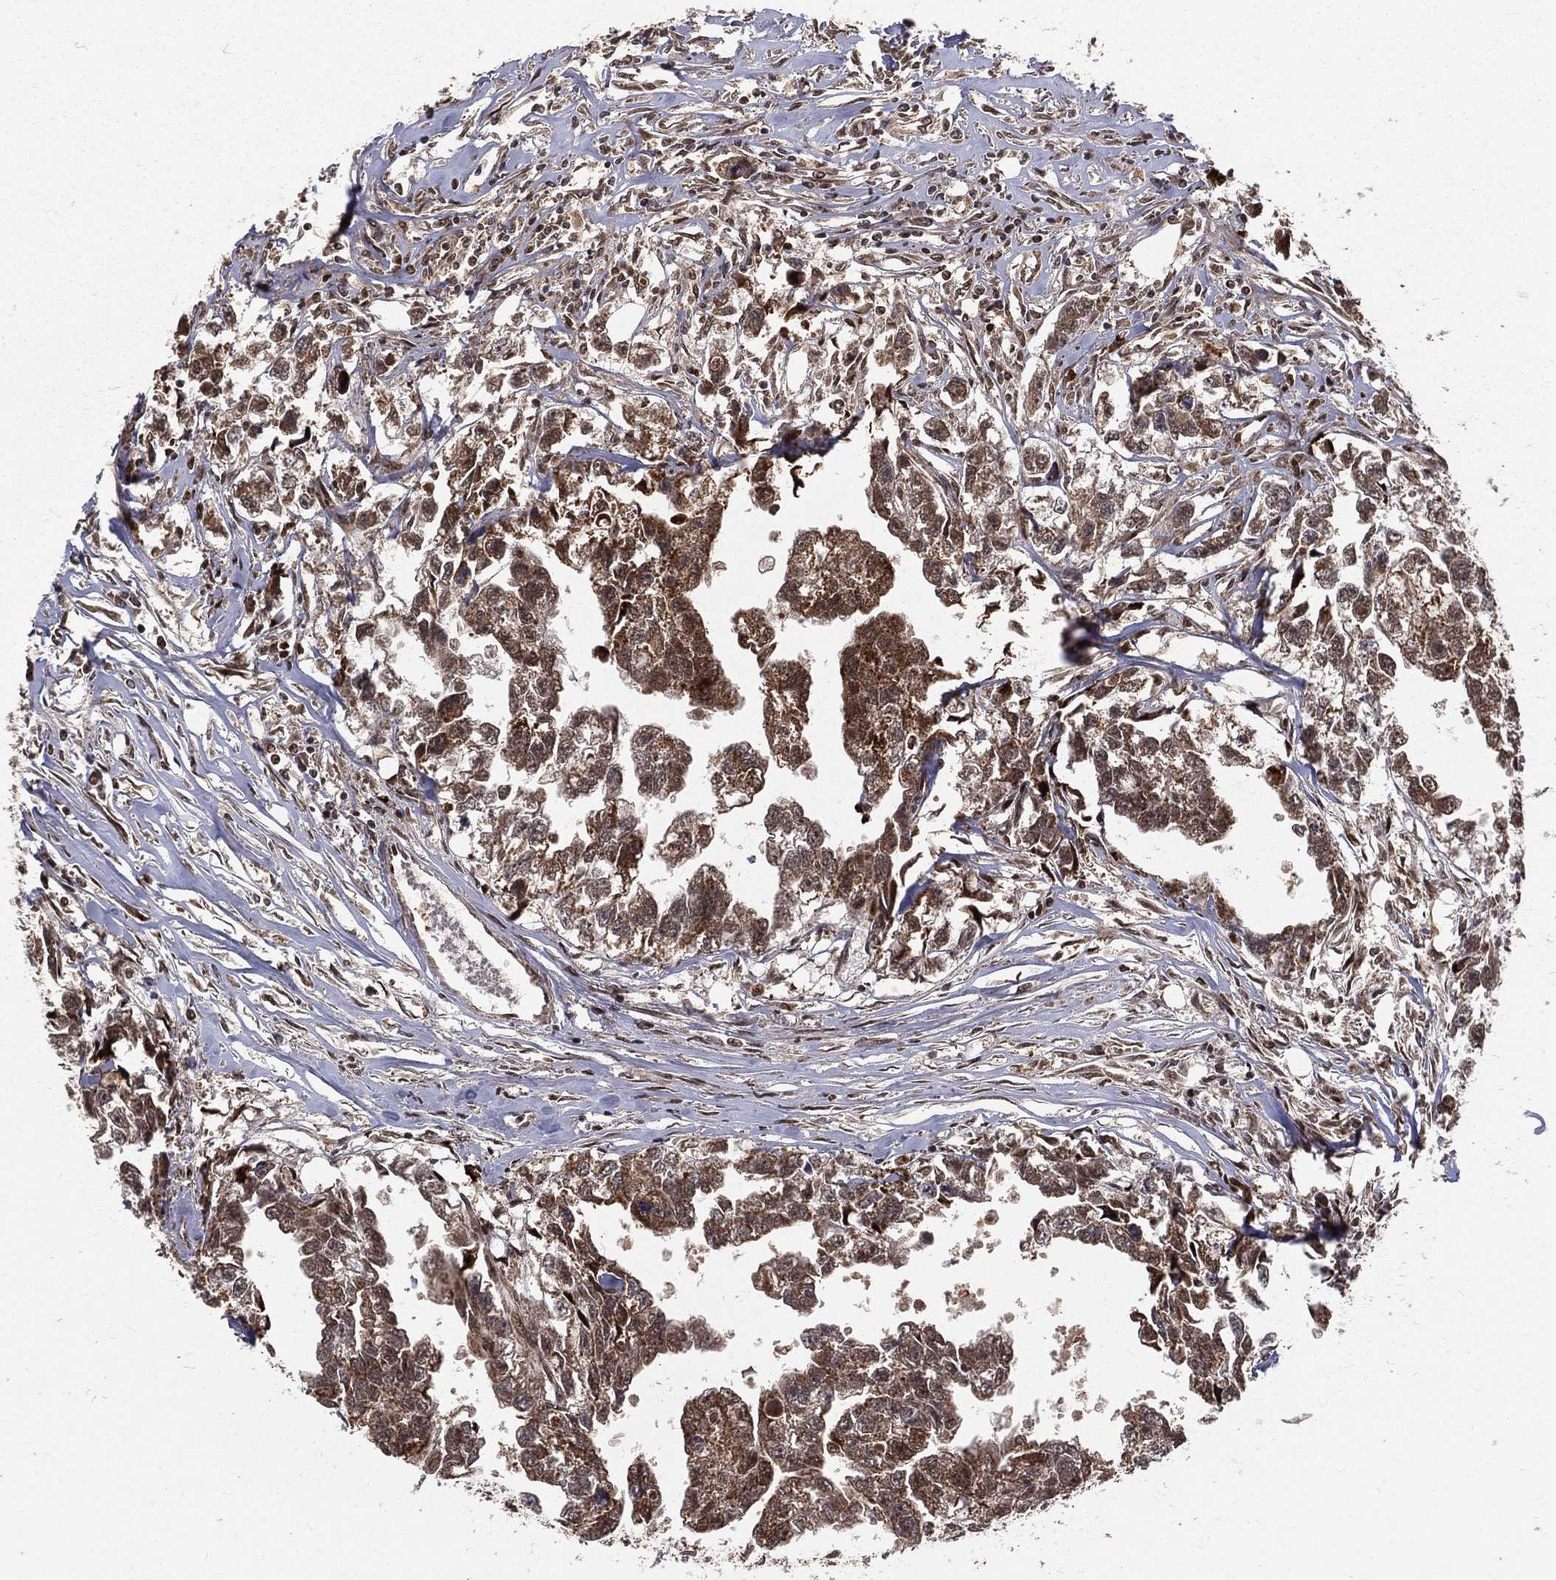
{"staining": {"intensity": "strong", "quantity": ">75%", "location": "cytoplasmic/membranous"}, "tissue": "testis cancer", "cell_type": "Tumor cells", "image_type": "cancer", "snomed": [{"axis": "morphology", "description": "Carcinoma, Embryonal, NOS"}, {"axis": "morphology", "description": "Teratoma, malignant, NOS"}, {"axis": "topography", "description": "Testis"}], "caption": "An image of human testis malignant teratoma stained for a protein reveals strong cytoplasmic/membranous brown staining in tumor cells.", "gene": "MDM2", "patient": {"sex": "male", "age": 44}}